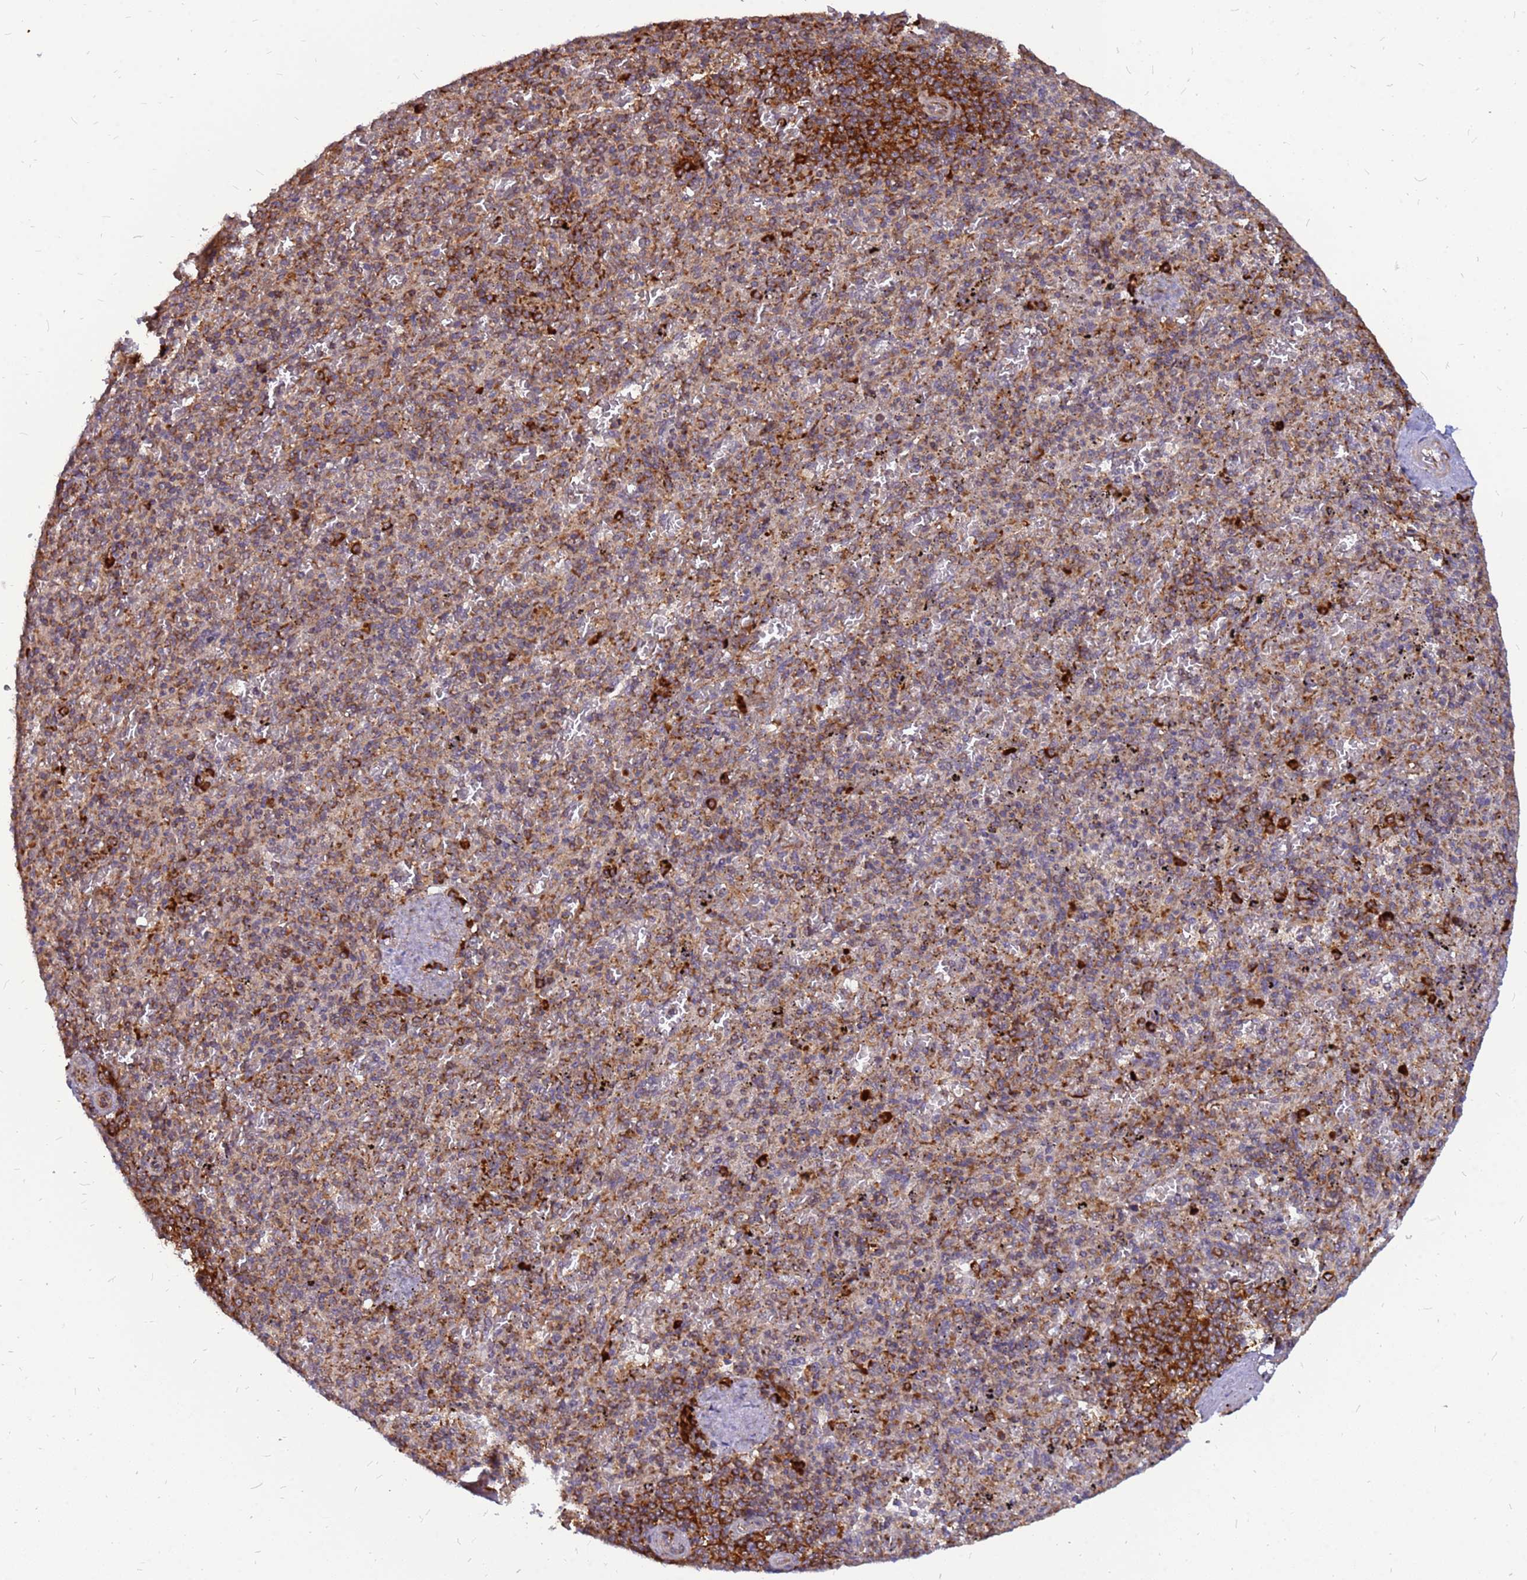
{"staining": {"intensity": "moderate", "quantity": "25%-75%", "location": "cytoplasmic/membranous"}, "tissue": "spleen", "cell_type": "Cells in red pulp", "image_type": "normal", "snomed": [{"axis": "morphology", "description": "Normal tissue, NOS"}, {"axis": "topography", "description": "Spleen"}], "caption": "Spleen stained with a brown dye displays moderate cytoplasmic/membranous positive positivity in about 25%-75% of cells in red pulp.", "gene": "RPL8", "patient": {"sex": "male", "age": 82}}